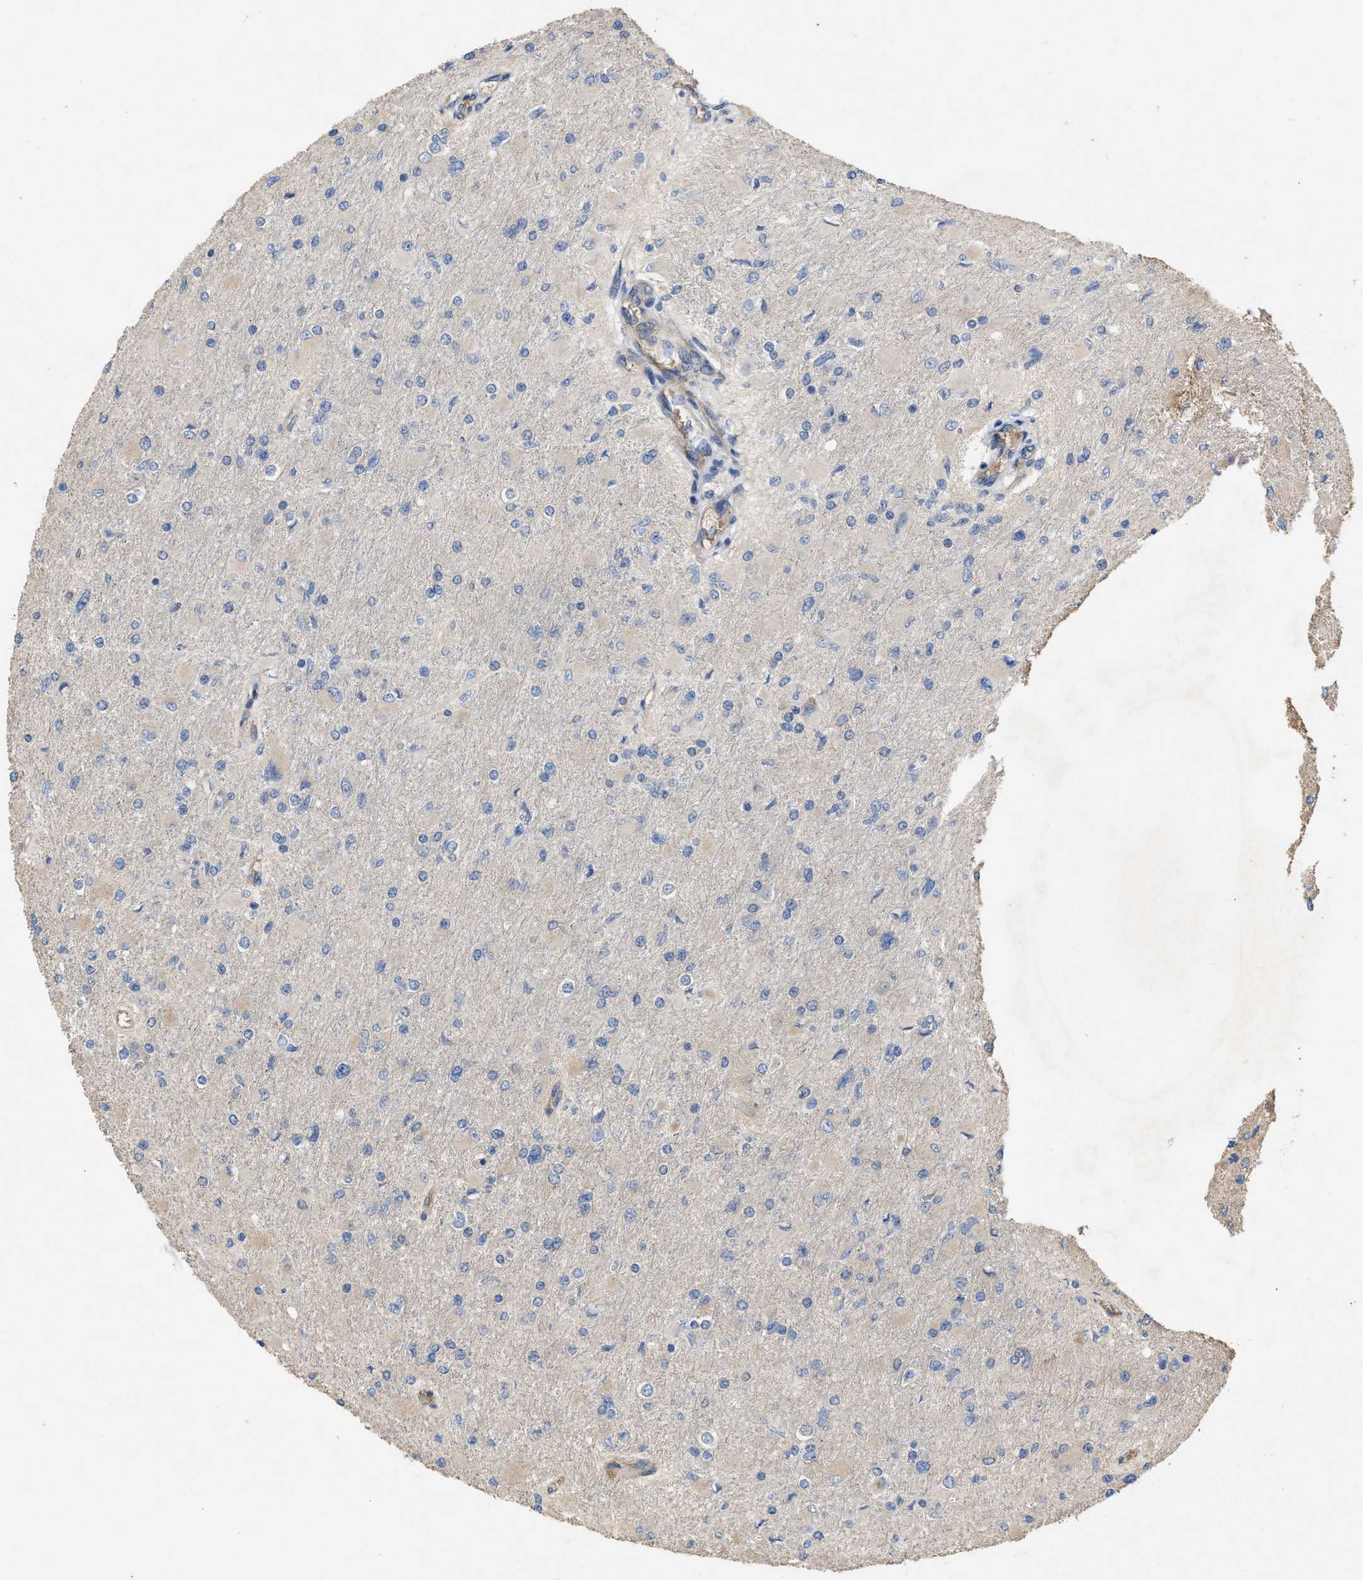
{"staining": {"intensity": "negative", "quantity": "none", "location": "none"}, "tissue": "glioma", "cell_type": "Tumor cells", "image_type": "cancer", "snomed": [{"axis": "morphology", "description": "Glioma, malignant, High grade"}, {"axis": "topography", "description": "Cerebral cortex"}], "caption": "A high-resolution photomicrograph shows immunohistochemistry (IHC) staining of malignant high-grade glioma, which displays no significant staining in tumor cells. The staining is performed using DAB (3,3'-diaminobenzidine) brown chromogen with nuclei counter-stained in using hematoxylin.", "gene": "SLC4A11", "patient": {"sex": "female", "age": 36}}